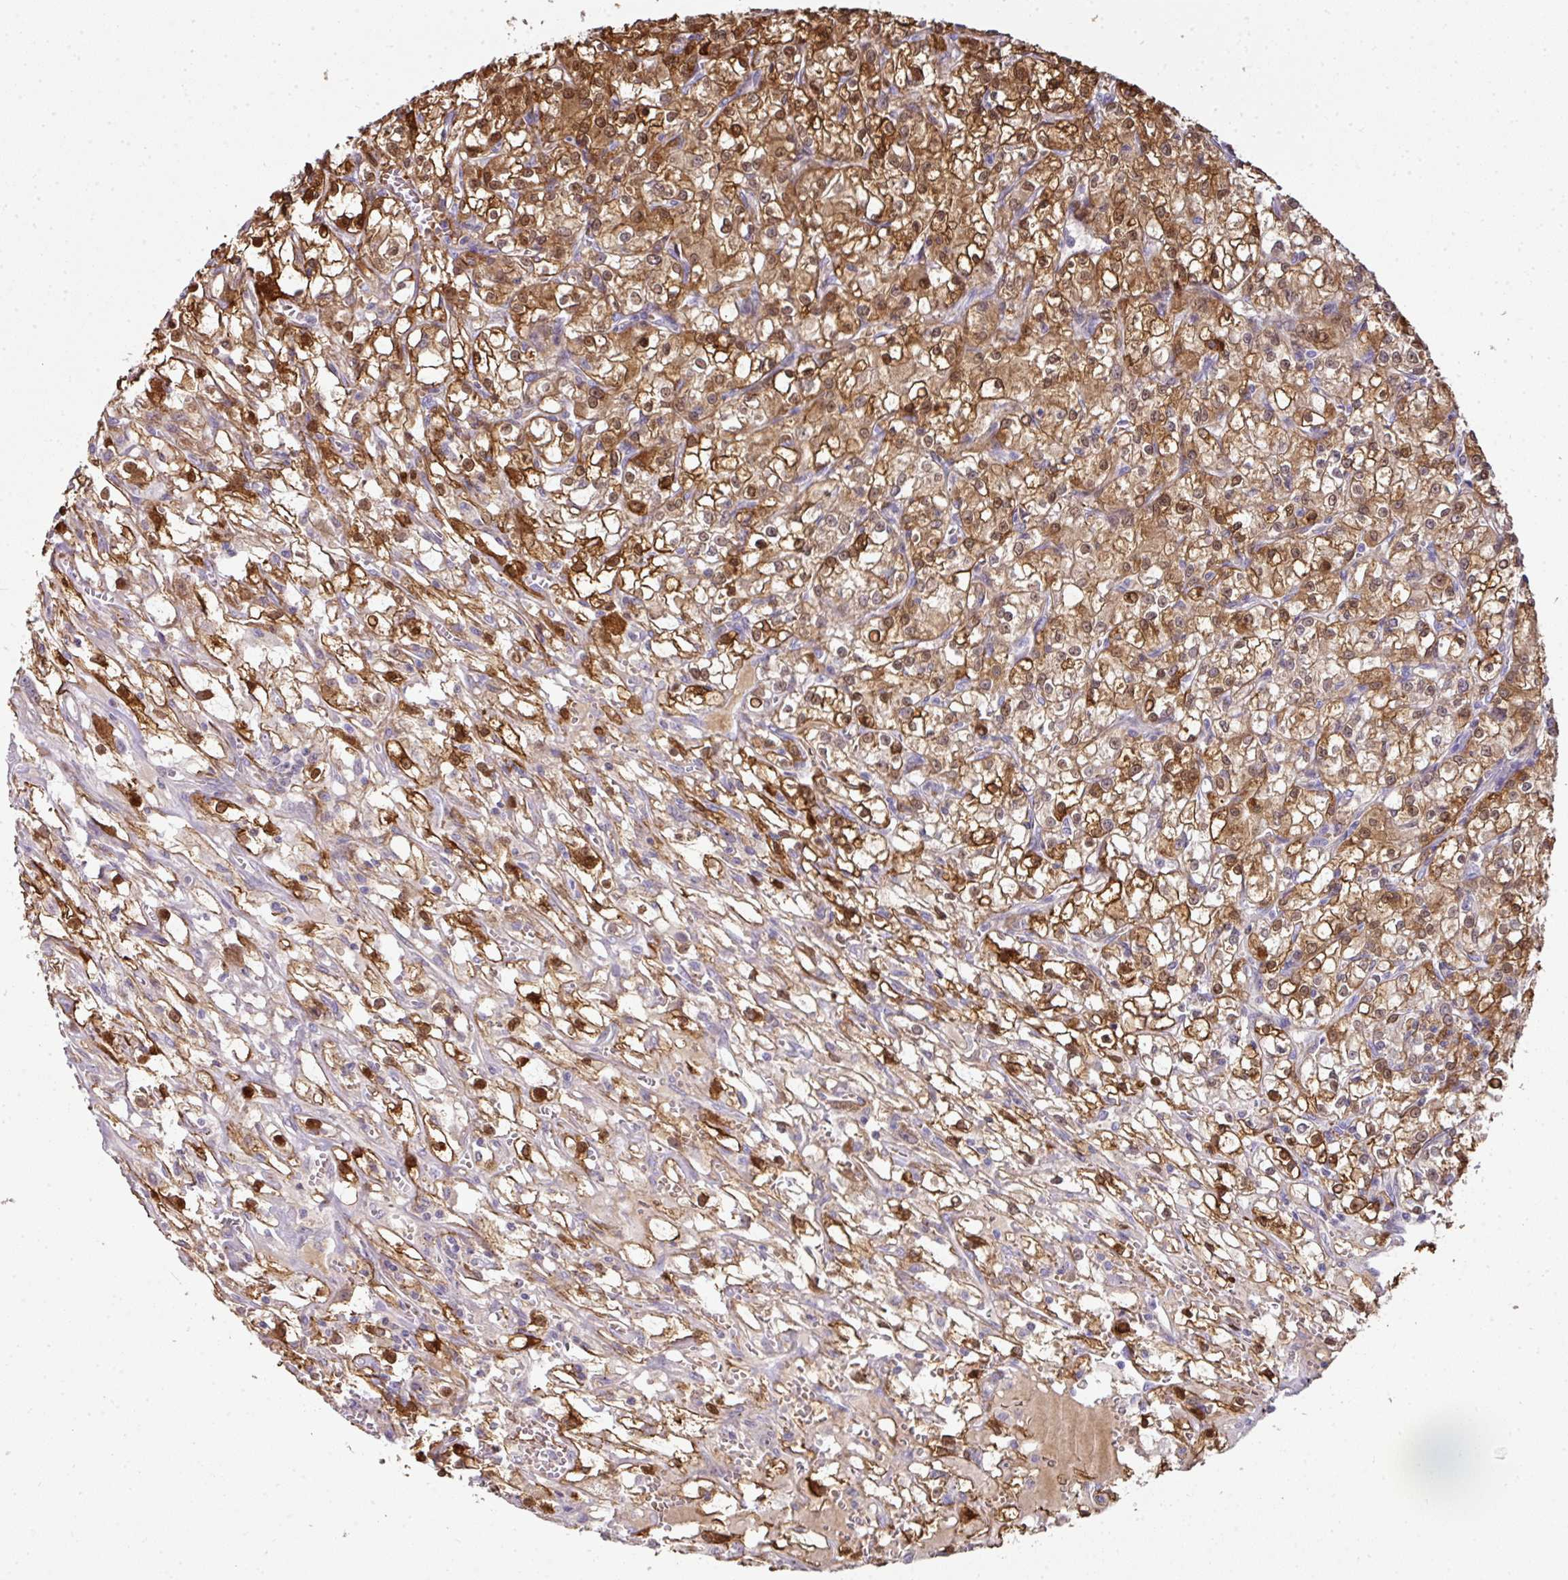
{"staining": {"intensity": "moderate", "quantity": ">75%", "location": "cytoplasmic/membranous,nuclear"}, "tissue": "renal cancer", "cell_type": "Tumor cells", "image_type": "cancer", "snomed": [{"axis": "morphology", "description": "Adenocarcinoma, NOS"}, {"axis": "topography", "description": "Kidney"}], "caption": "Tumor cells exhibit medium levels of moderate cytoplasmic/membranous and nuclear expression in about >75% of cells in human renal cancer (adenocarcinoma).", "gene": "ANKRD18A", "patient": {"sex": "female", "age": 59}}